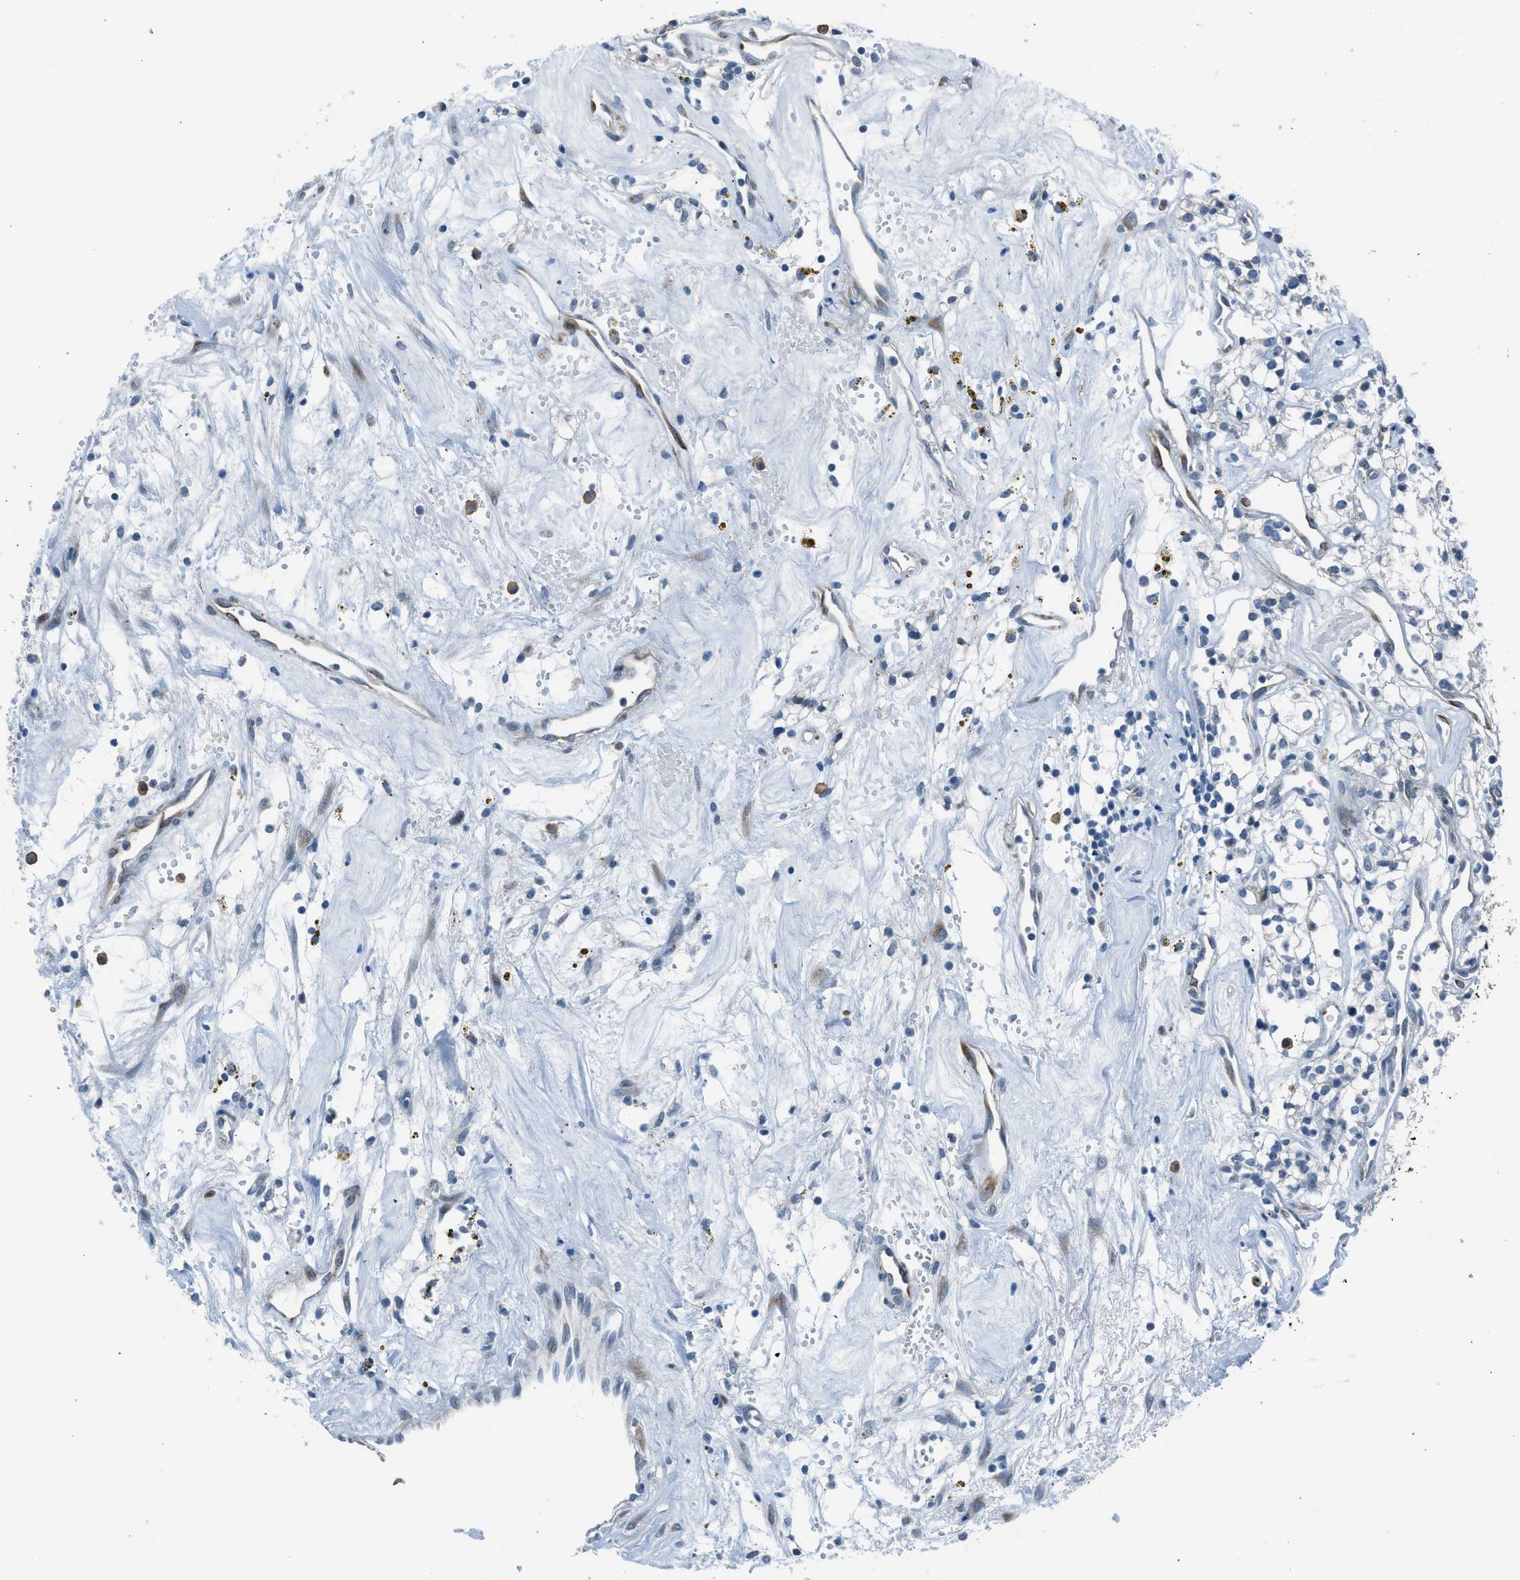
{"staining": {"intensity": "negative", "quantity": "none", "location": "none"}, "tissue": "renal cancer", "cell_type": "Tumor cells", "image_type": "cancer", "snomed": [{"axis": "morphology", "description": "Adenocarcinoma, NOS"}, {"axis": "topography", "description": "Kidney"}], "caption": "Micrograph shows no protein expression in tumor cells of adenocarcinoma (renal) tissue. Nuclei are stained in blue.", "gene": "RNF41", "patient": {"sex": "male", "age": 59}}